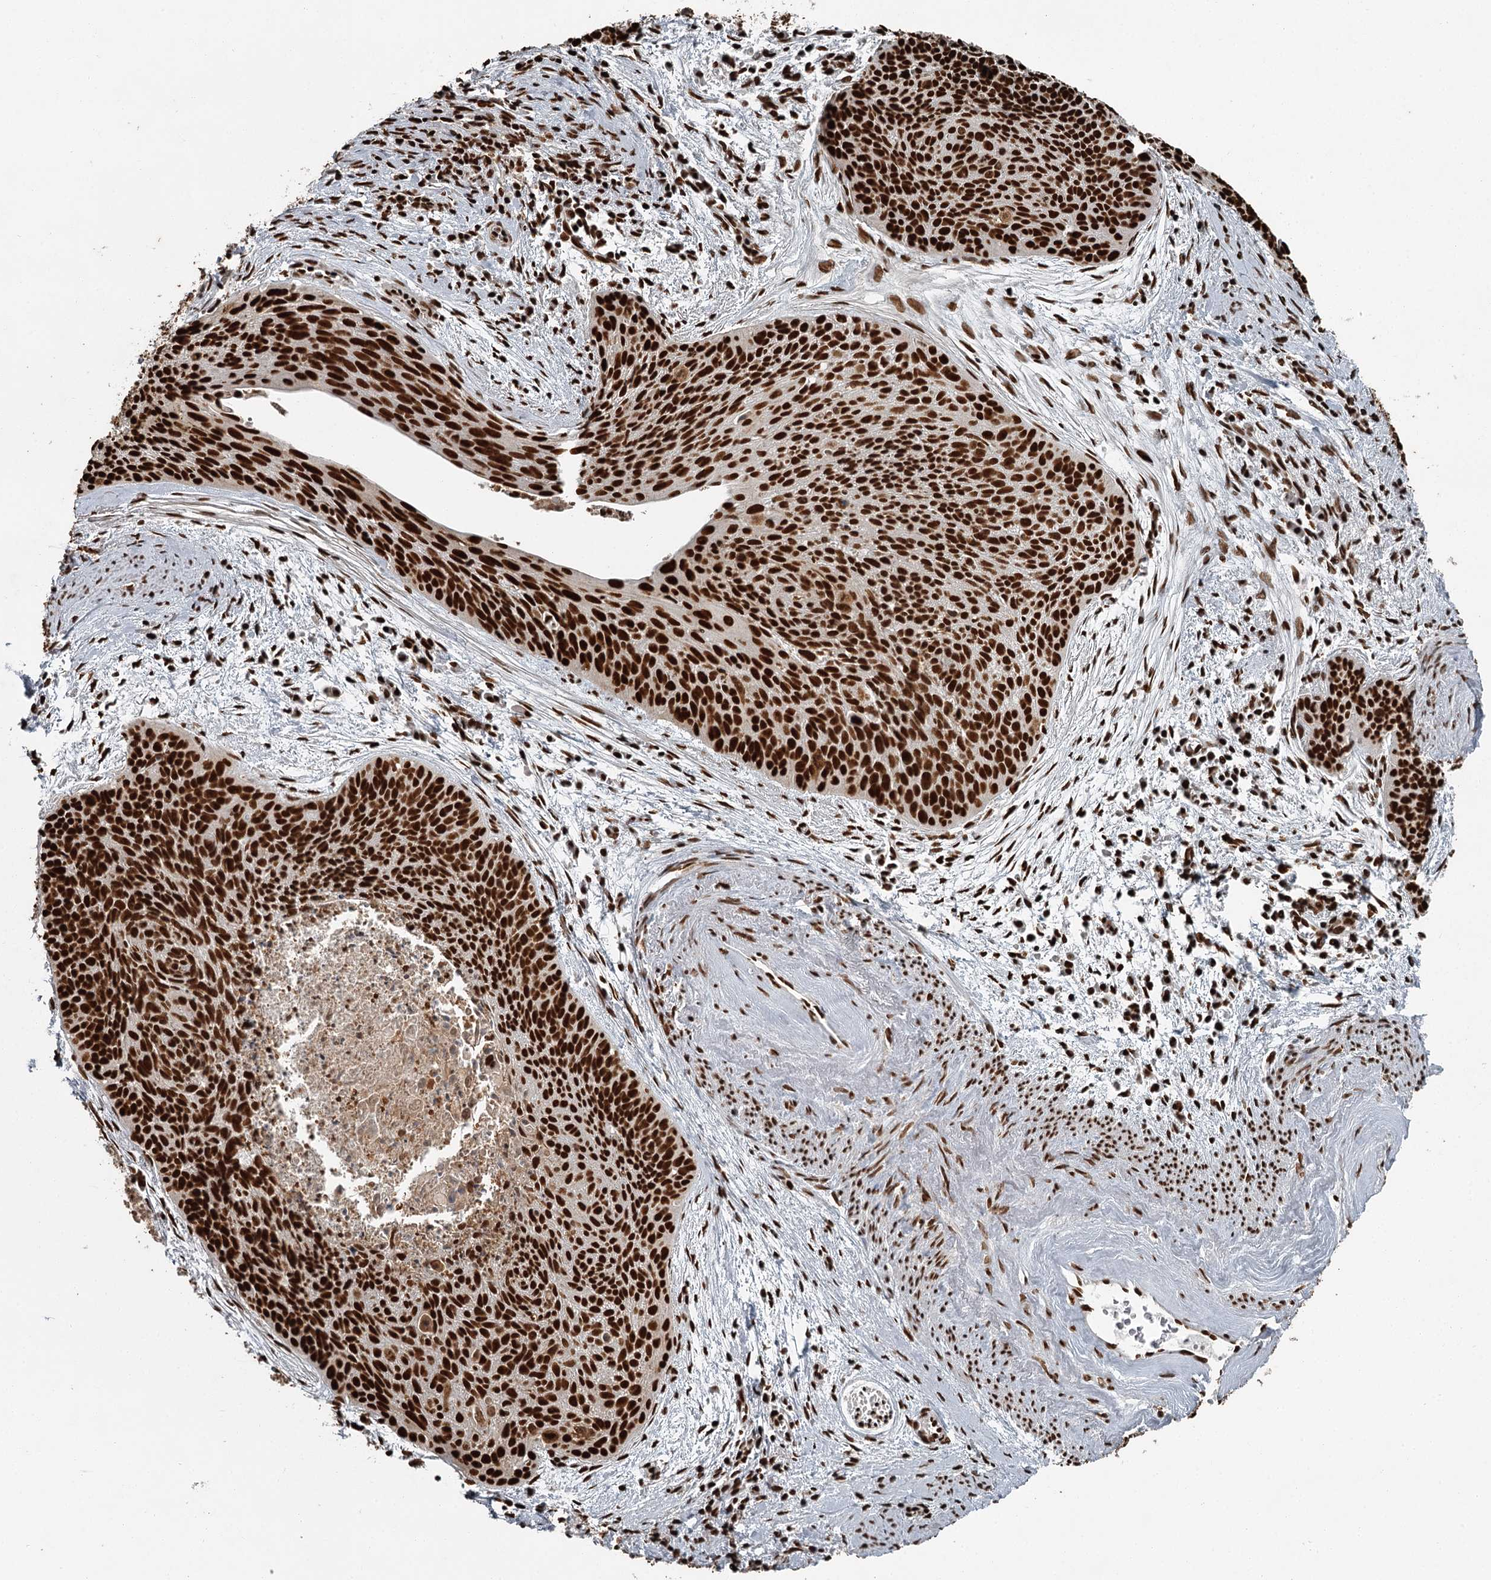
{"staining": {"intensity": "strong", "quantity": ">75%", "location": "nuclear"}, "tissue": "cervical cancer", "cell_type": "Tumor cells", "image_type": "cancer", "snomed": [{"axis": "morphology", "description": "Squamous cell carcinoma, NOS"}, {"axis": "topography", "description": "Cervix"}], "caption": "Brown immunohistochemical staining in human cervical squamous cell carcinoma reveals strong nuclear staining in approximately >75% of tumor cells.", "gene": "RBBP7", "patient": {"sex": "female", "age": 55}}